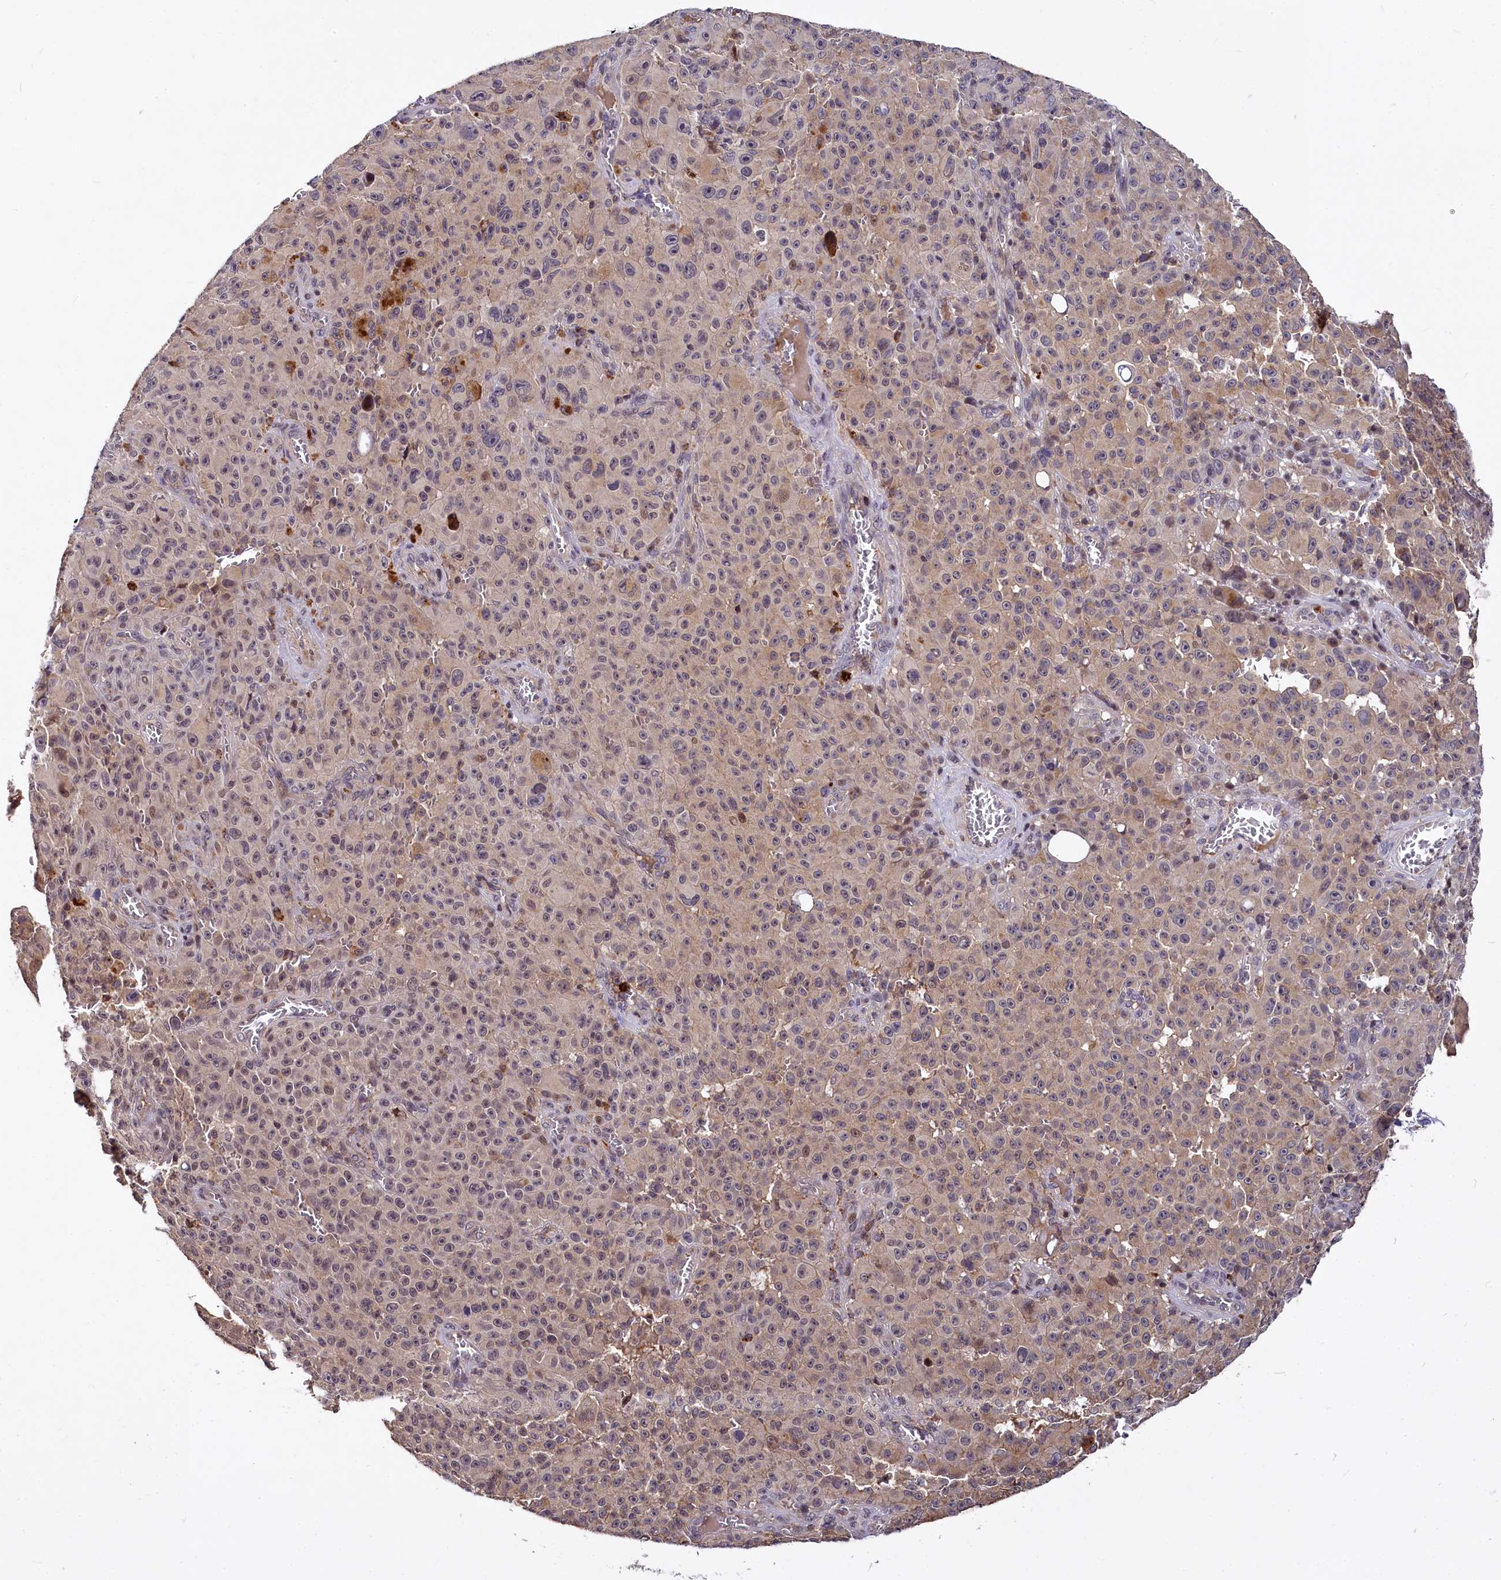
{"staining": {"intensity": "weak", "quantity": "25%-75%", "location": "cytoplasmic/membranous"}, "tissue": "melanoma", "cell_type": "Tumor cells", "image_type": "cancer", "snomed": [{"axis": "morphology", "description": "Malignant melanoma, NOS"}, {"axis": "topography", "description": "Skin"}], "caption": "Protein expression analysis of human melanoma reveals weak cytoplasmic/membranous positivity in about 25%-75% of tumor cells.", "gene": "ATG101", "patient": {"sex": "female", "age": 82}}